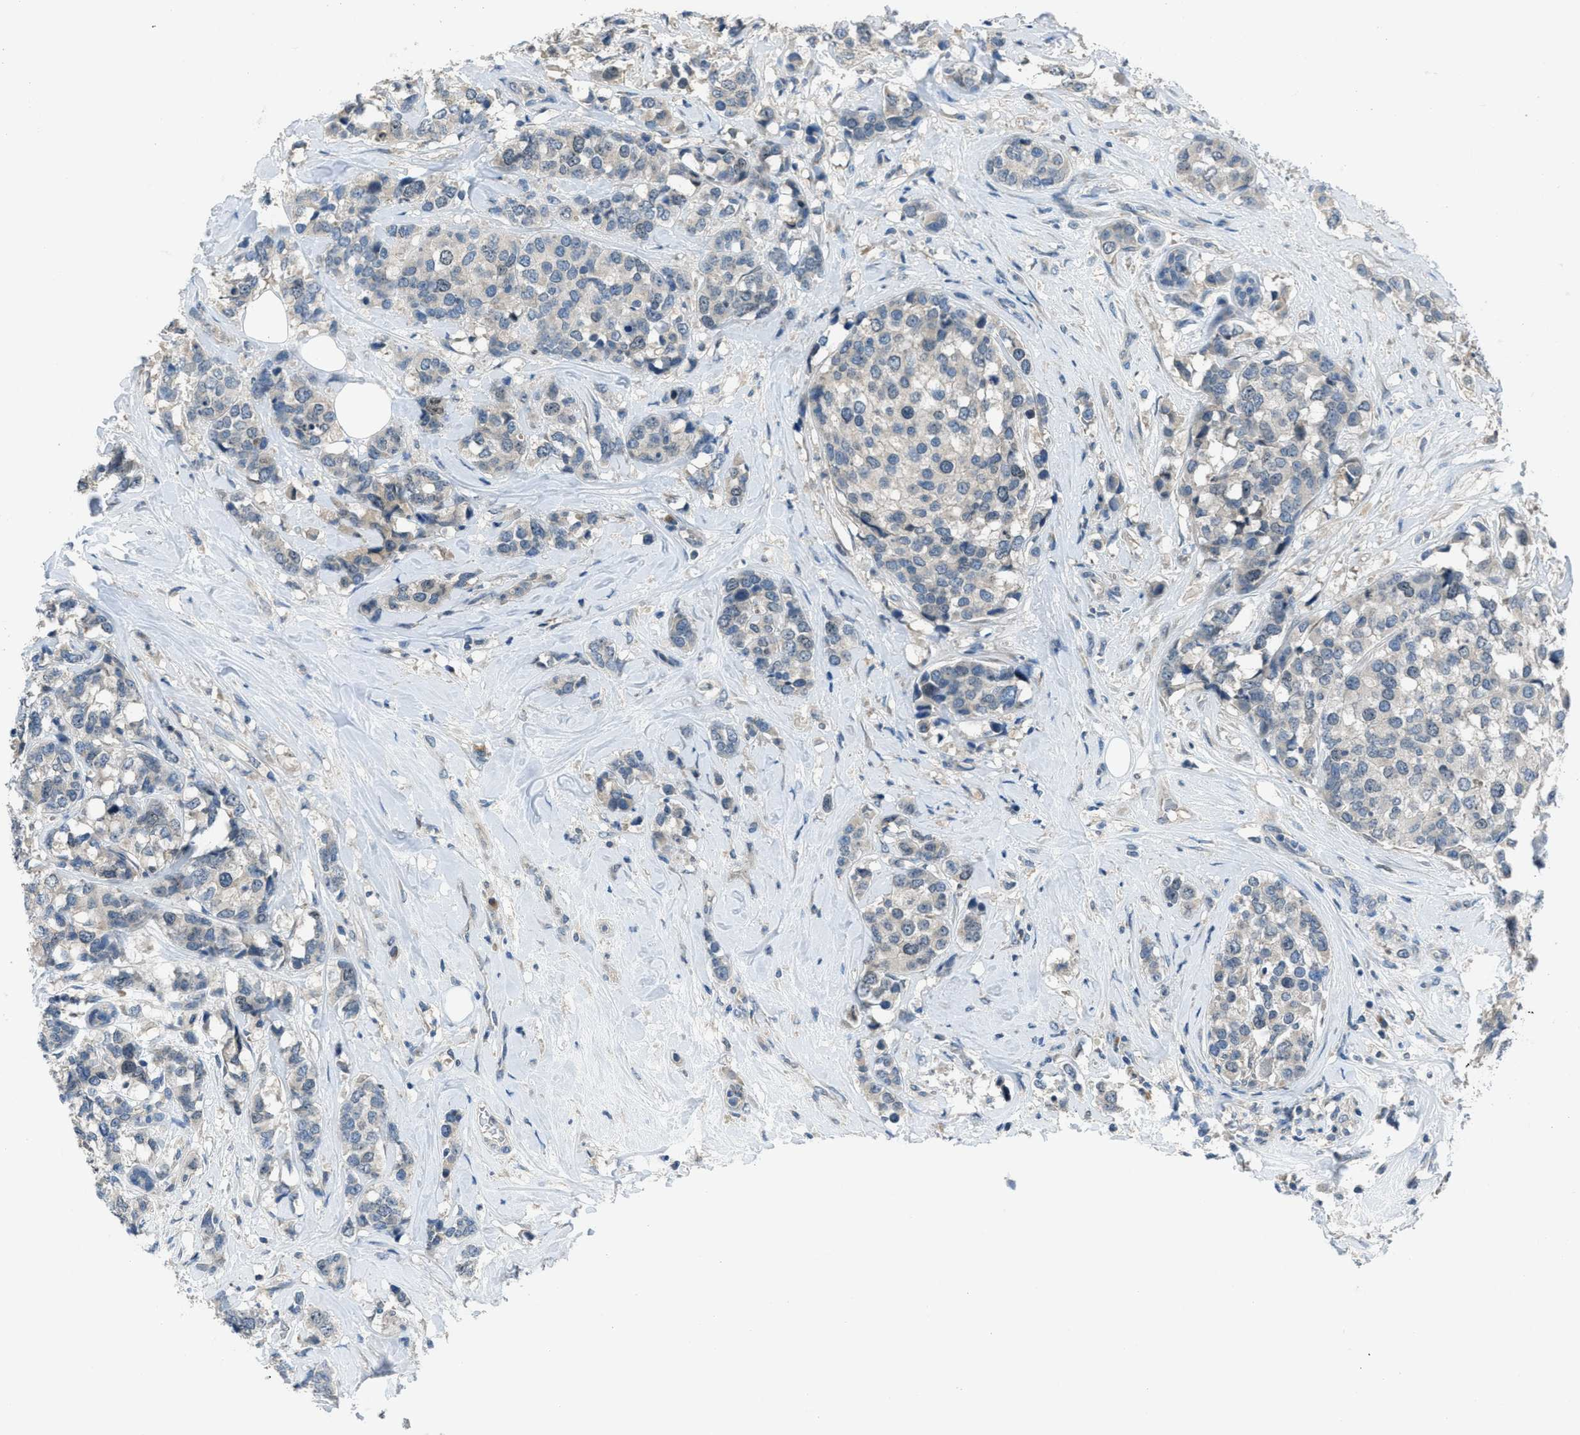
{"staining": {"intensity": "weak", "quantity": "<25%", "location": "cytoplasmic/membranous,nuclear"}, "tissue": "breast cancer", "cell_type": "Tumor cells", "image_type": "cancer", "snomed": [{"axis": "morphology", "description": "Lobular carcinoma"}, {"axis": "topography", "description": "Breast"}], "caption": "IHC micrograph of breast lobular carcinoma stained for a protein (brown), which demonstrates no positivity in tumor cells.", "gene": "MIS18A", "patient": {"sex": "female", "age": 59}}